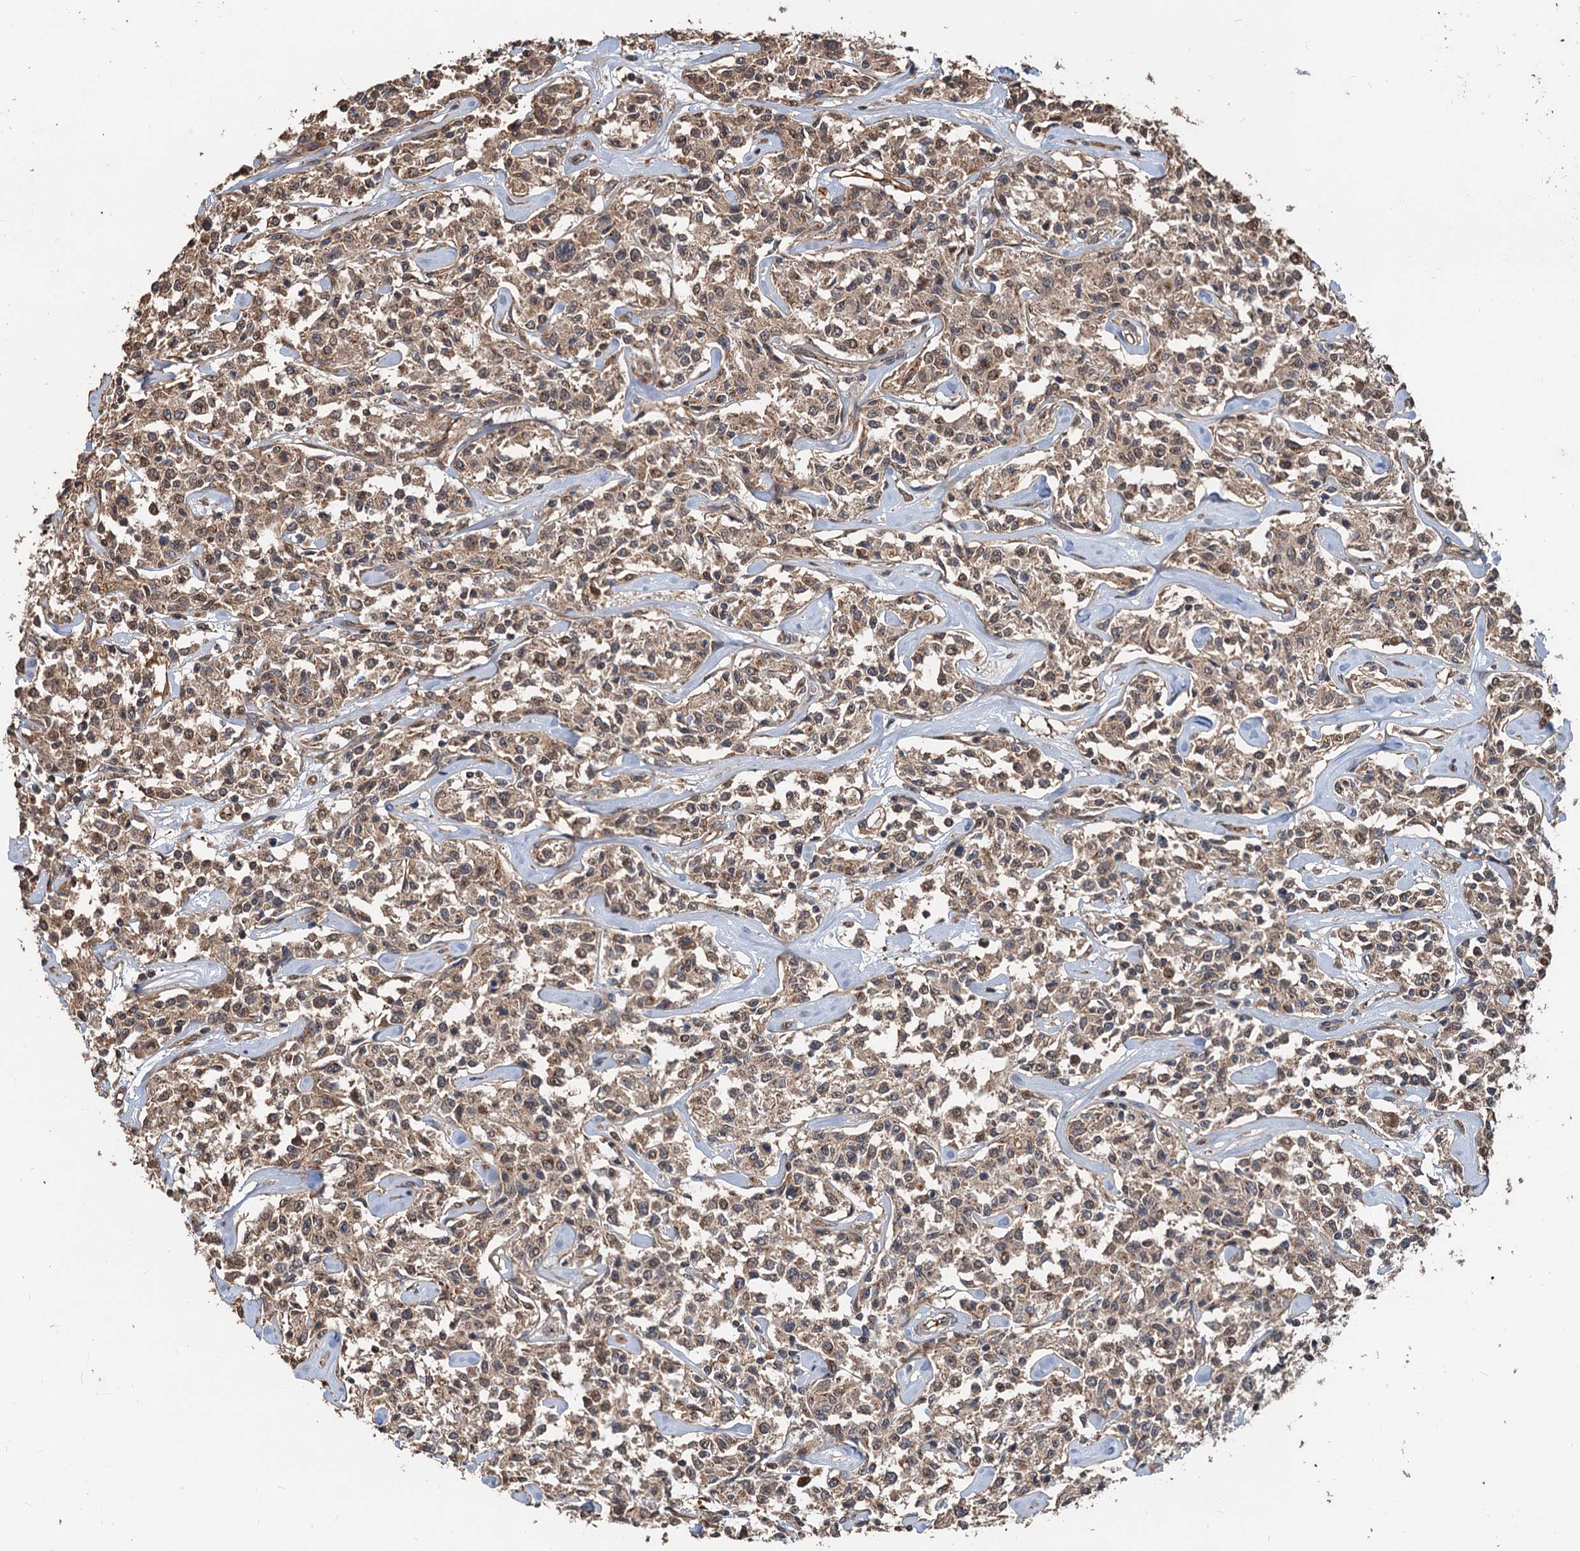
{"staining": {"intensity": "weak", "quantity": ">75%", "location": "cytoplasmic/membranous"}, "tissue": "lymphoma", "cell_type": "Tumor cells", "image_type": "cancer", "snomed": [{"axis": "morphology", "description": "Malignant lymphoma, non-Hodgkin's type, Low grade"}, {"axis": "topography", "description": "Small intestine"}], "caption": "Tumor cells show low levels of weak cytoplasmic/membranous positivity in about >75% of cells in human malignant lymphoma, non-Hodgkin's type (low-grade).", "gene": "DEXI", "patient": {"sex": "female", "age": 59}}